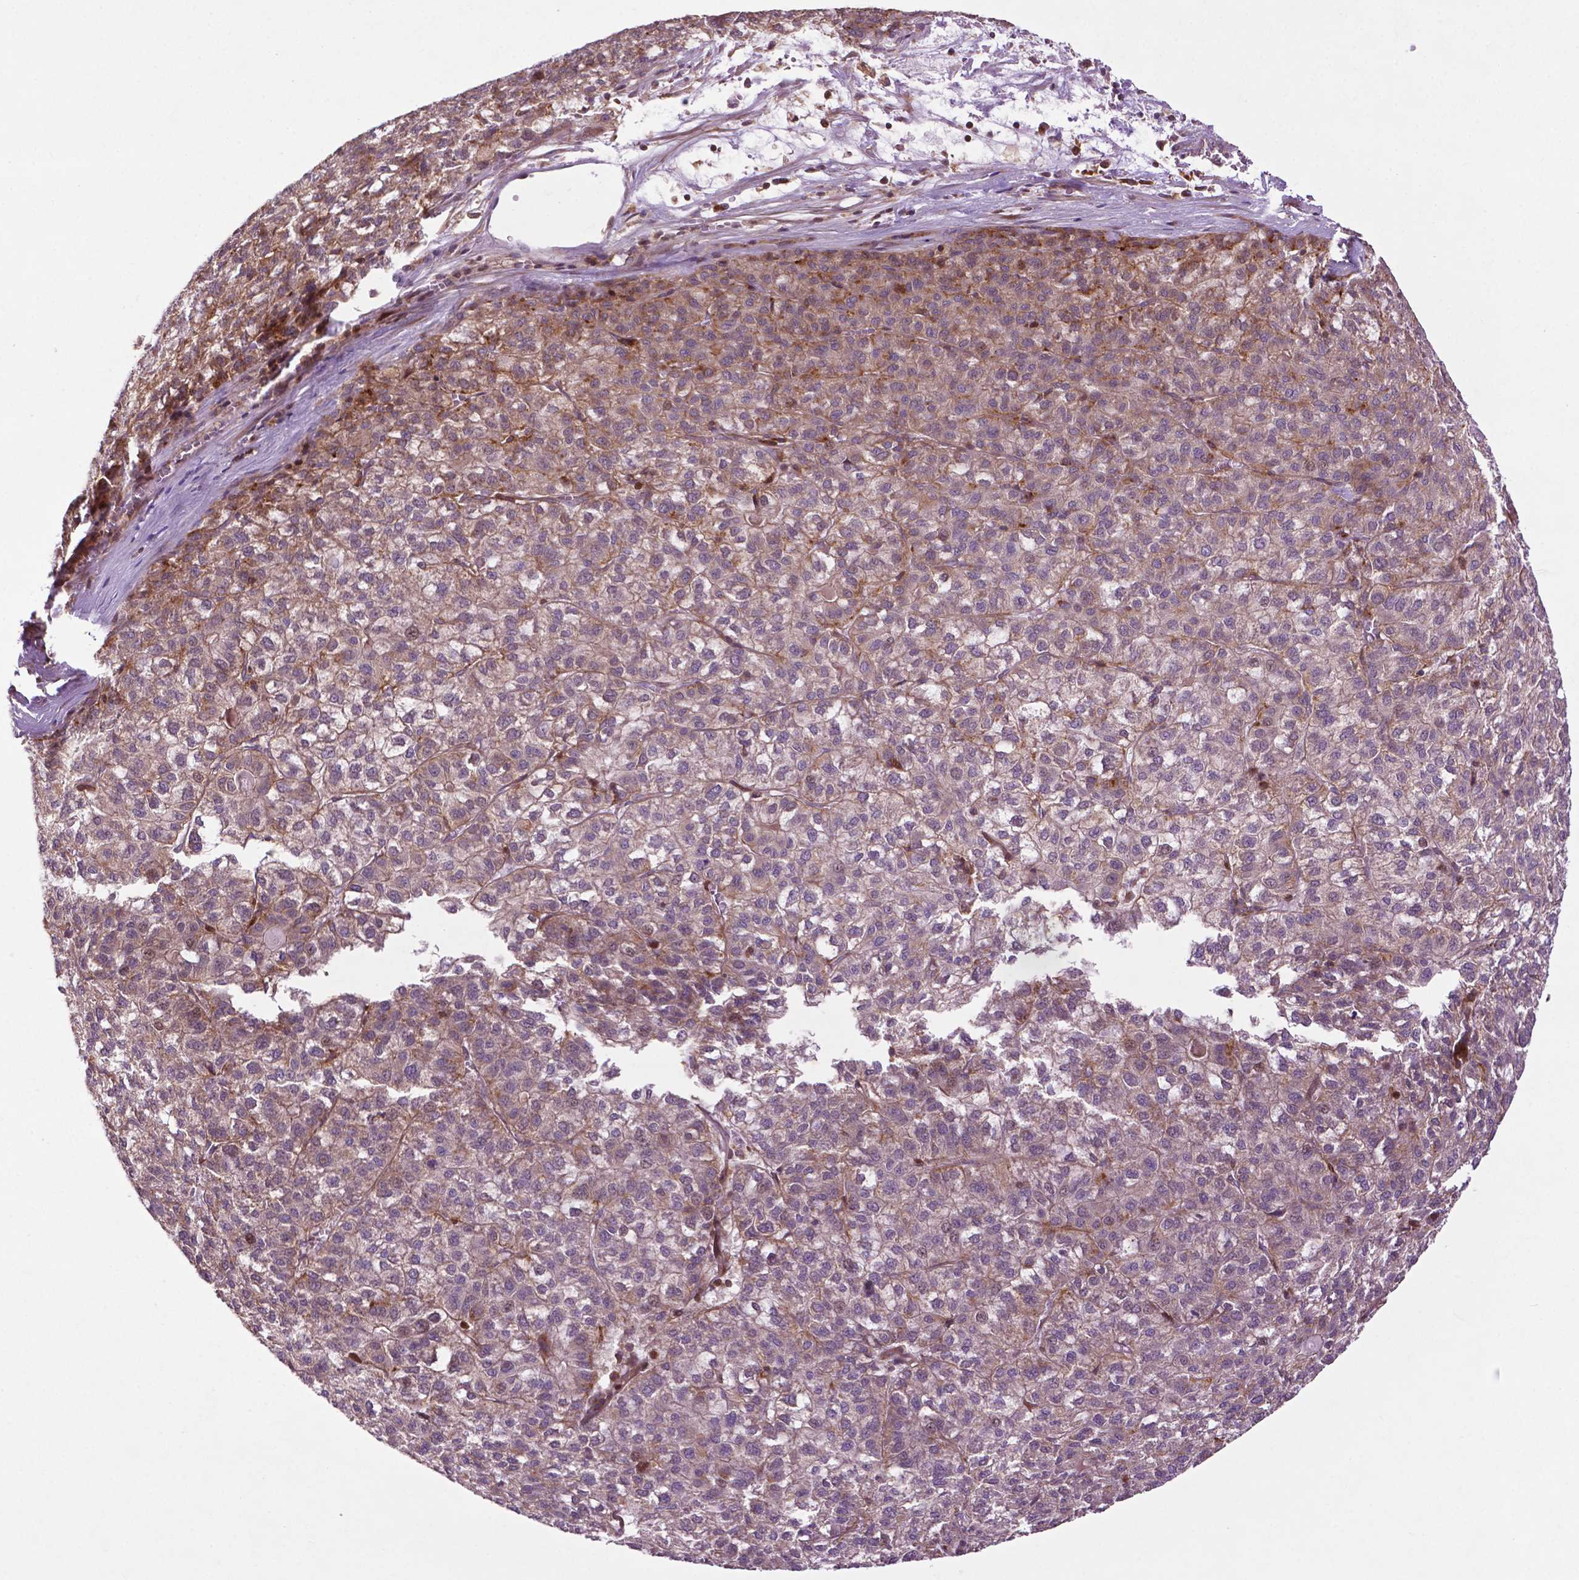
{"staining": {"intensity": "weak", "quantity": "25%-75%", "location": "cytoplasmic/membranous"}, "tissue": "liver cancer", "cell_type": "Tumor cells", "image_type": "cancer", "snomed": [{"axis": "morphology", "description": "Carcinoma, Hepatocellular, NOS"}, {"axis": "topography", "description": "Liver"}], "caption": "A low amount of weak cytoplasmic/membranous positivity is identified in approximately 25%-75% of tumor cells in liver hepatocellular carcinoma tissue.", "gene": "TMX2", "patient": {"sex": "female", "age": 43}}